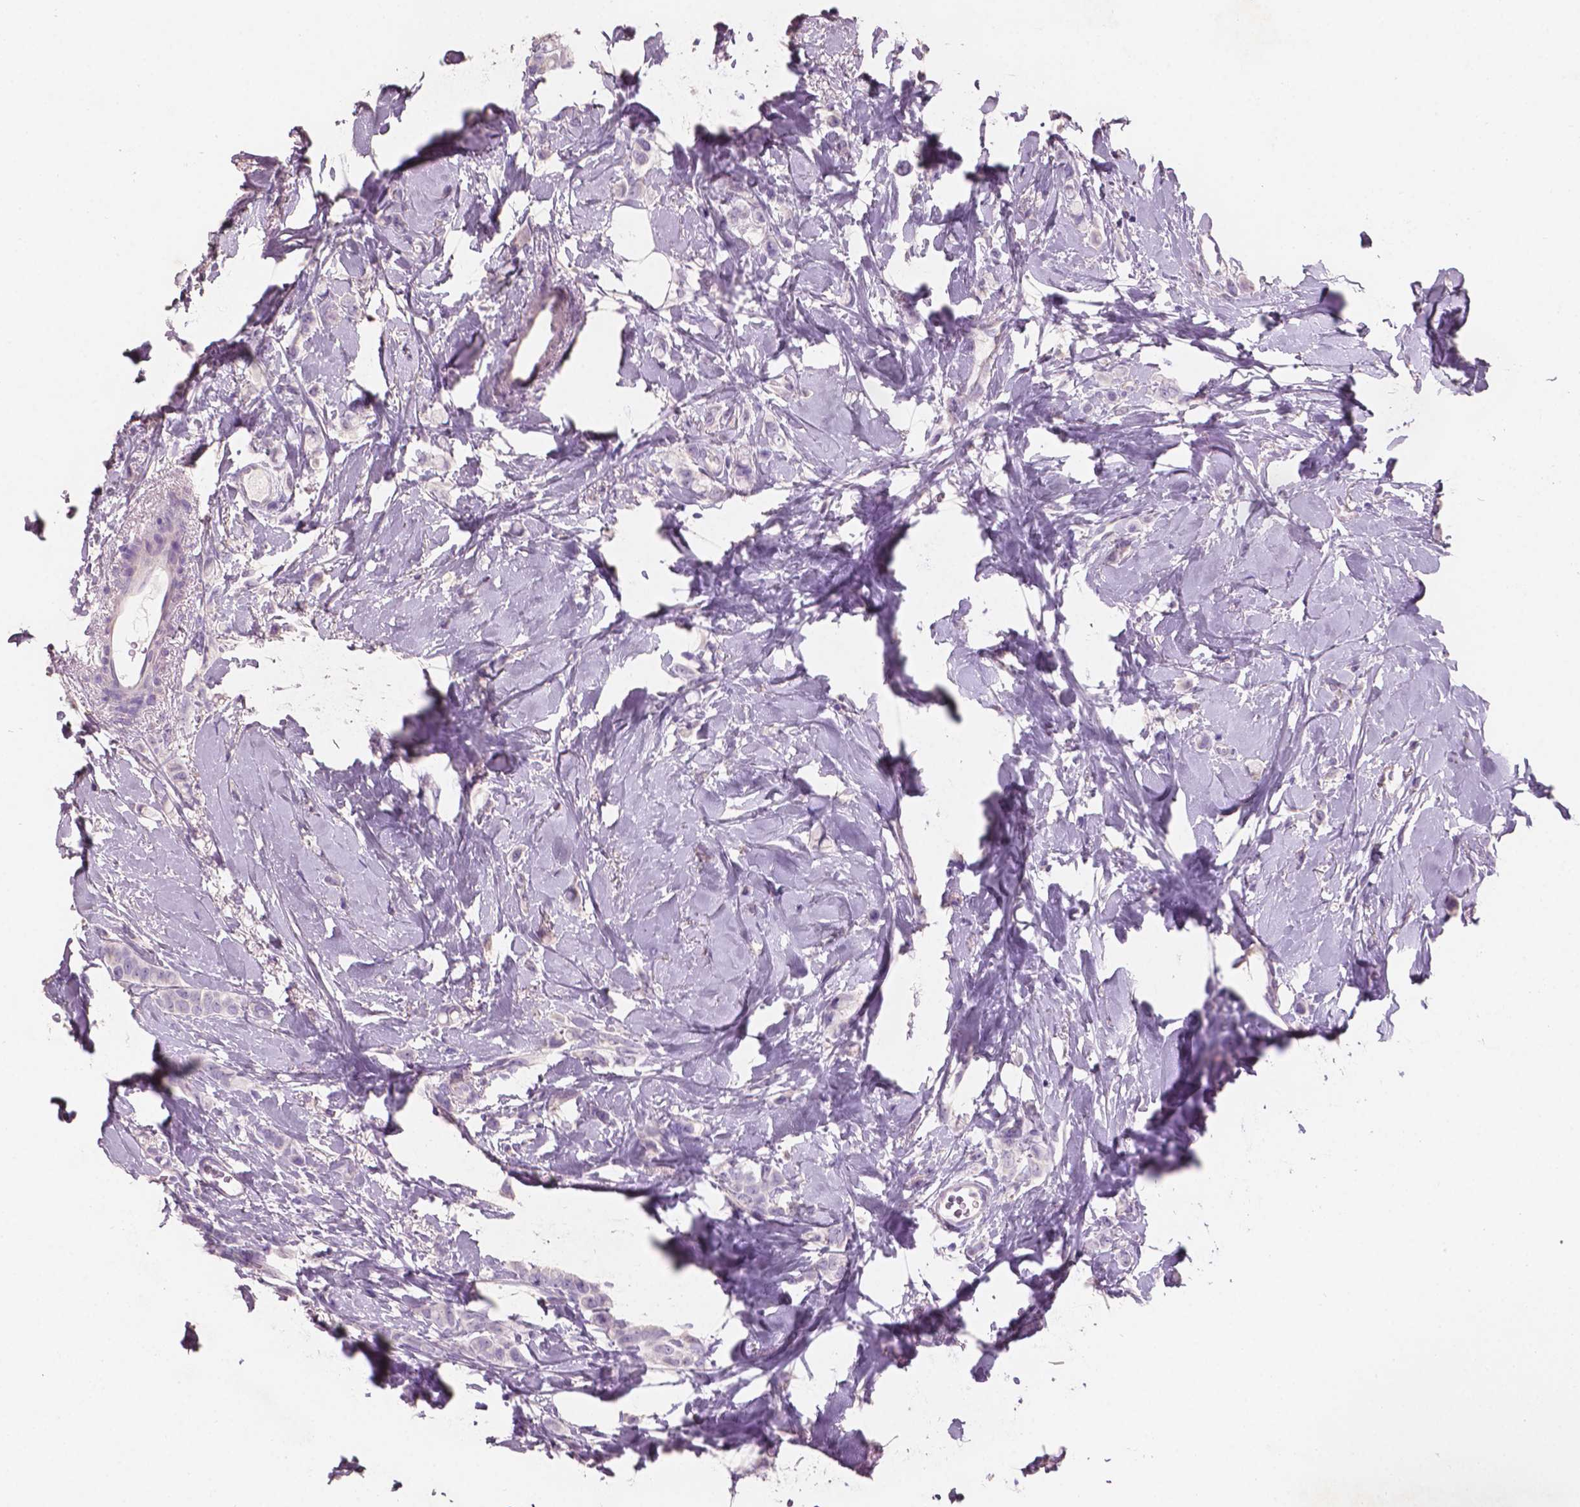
{"staining": {"intensity": "negative", "quantity": "none", "location": "none"}, "tissue": "breast cancer", "cell_type": "Tumor cells", "image_type": "cancer", "snomed": [{"axis": "morphology", "description": "Lobular carcinoma"}, {"axis": "topography", "description": "Breast"}], "caption": "The immunohistochemistry (IHC) photomicrograph has no significant positivity in tumor cells of breast lobular carcinoma tissue. (Stains: DAB immunohistochemistry (IHC) with hematoxylin counter stain, Microscopy: brightfield microscopy at high magnification).", "gene": "SBSN", "patient": {"sex": "female", "age": 66}}